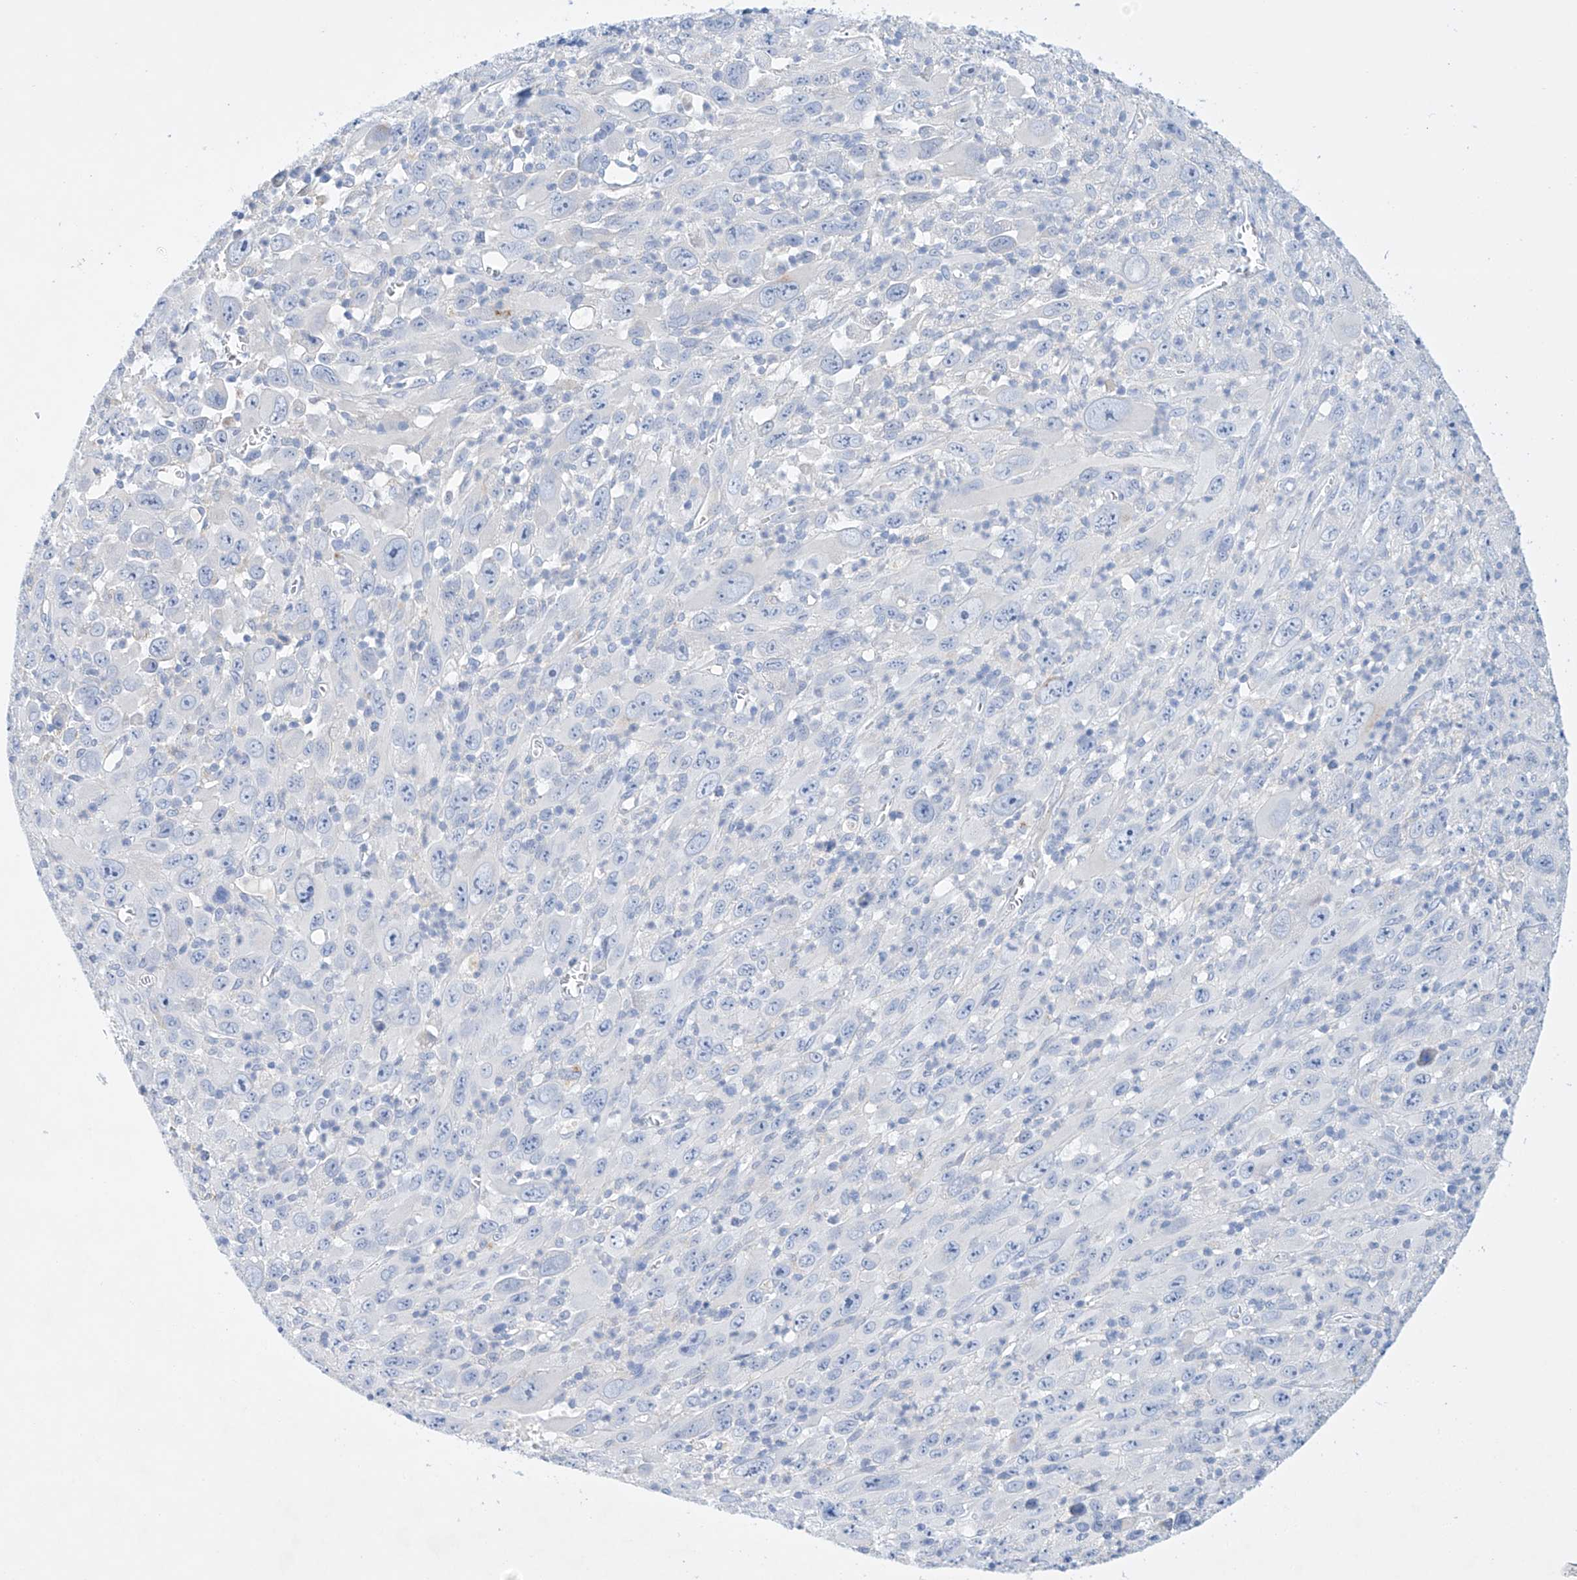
{"staining": {"intensity": "negative", "quantity": "none", "location": "none"}, "tissue": "melanoma", "cell_type": "Tumor cells", "image_type": "cancer", "snomed": [{"axis": "morphology", "description": "Malignant melanoma, Metastatic site"}, {"axis": "topography", "description": "Skin"}], "caption": "Tumor cells are negative for protein expression in human malignant melanoma (metastatic site). (DAB (3,3'-diaminobenzidine) immunohistochemistry (IHC) visualized using brightfield microscopy, high magnification).", "gene": "LURAP1", "patient": {"sex": "female", "age": 56}}